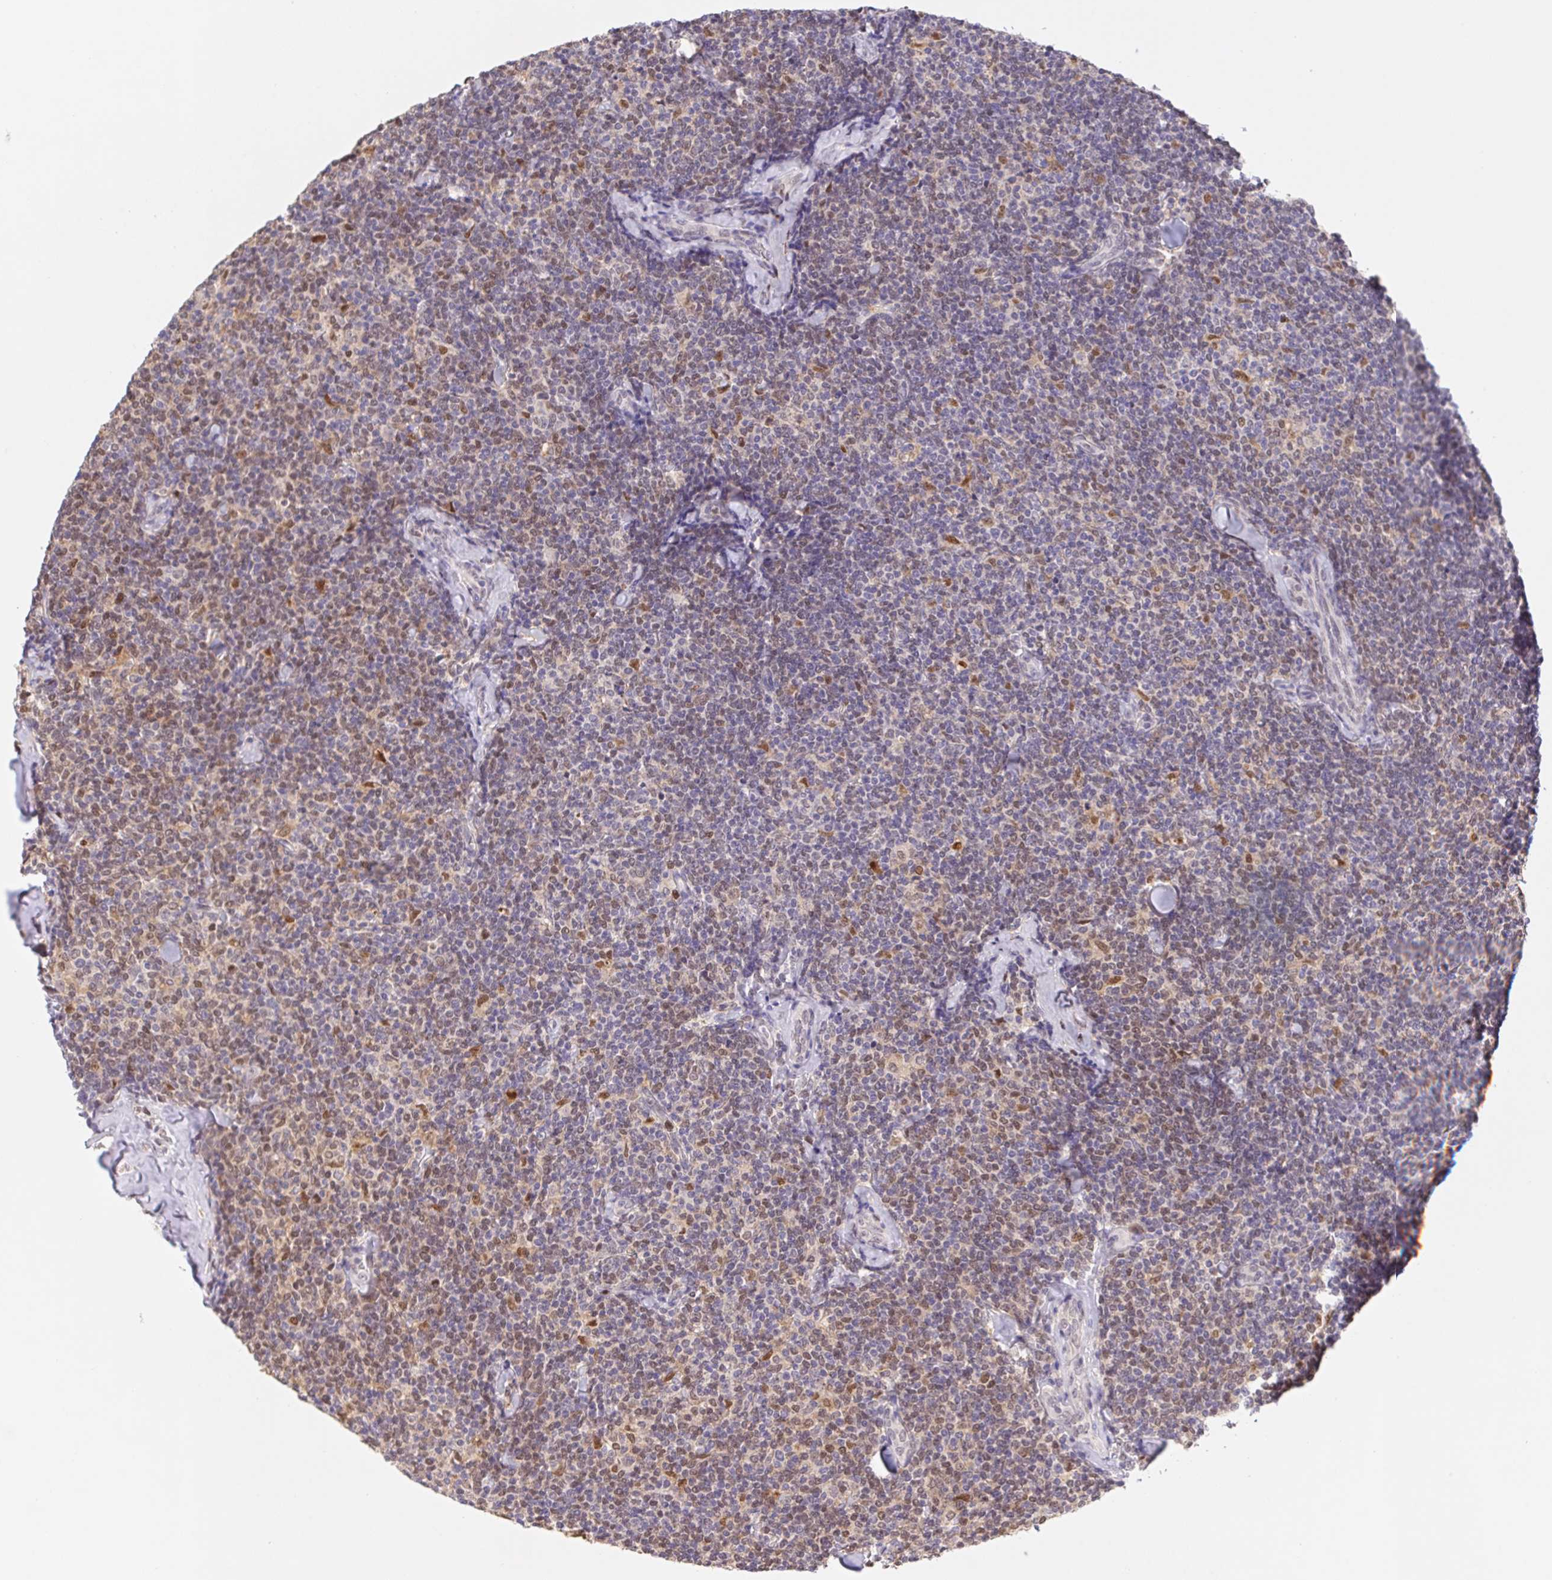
{"staining": {"intensity": "weak", "quantity": "25%-75%", "location": "nuclear"}, "tissue": "lymphoma", "cell_type": "Tumor cells", "image_type": "cancer", "snomed": [{"axis": "morphology", "description": "Malignant lymphoma, non-Hodgkin's type, Low grade"}, {"axis": "topography", "description": "Lymph node"}], "caption": "Immunohistochemistry image of human lymphoma stained for a protein (brown), which demonstrates low levels of weak nuclear expression in approximately 25%-75% of tumor cells.", "gene": "L3MBTL4", "patient": {"sex": "female", "age": 56}}